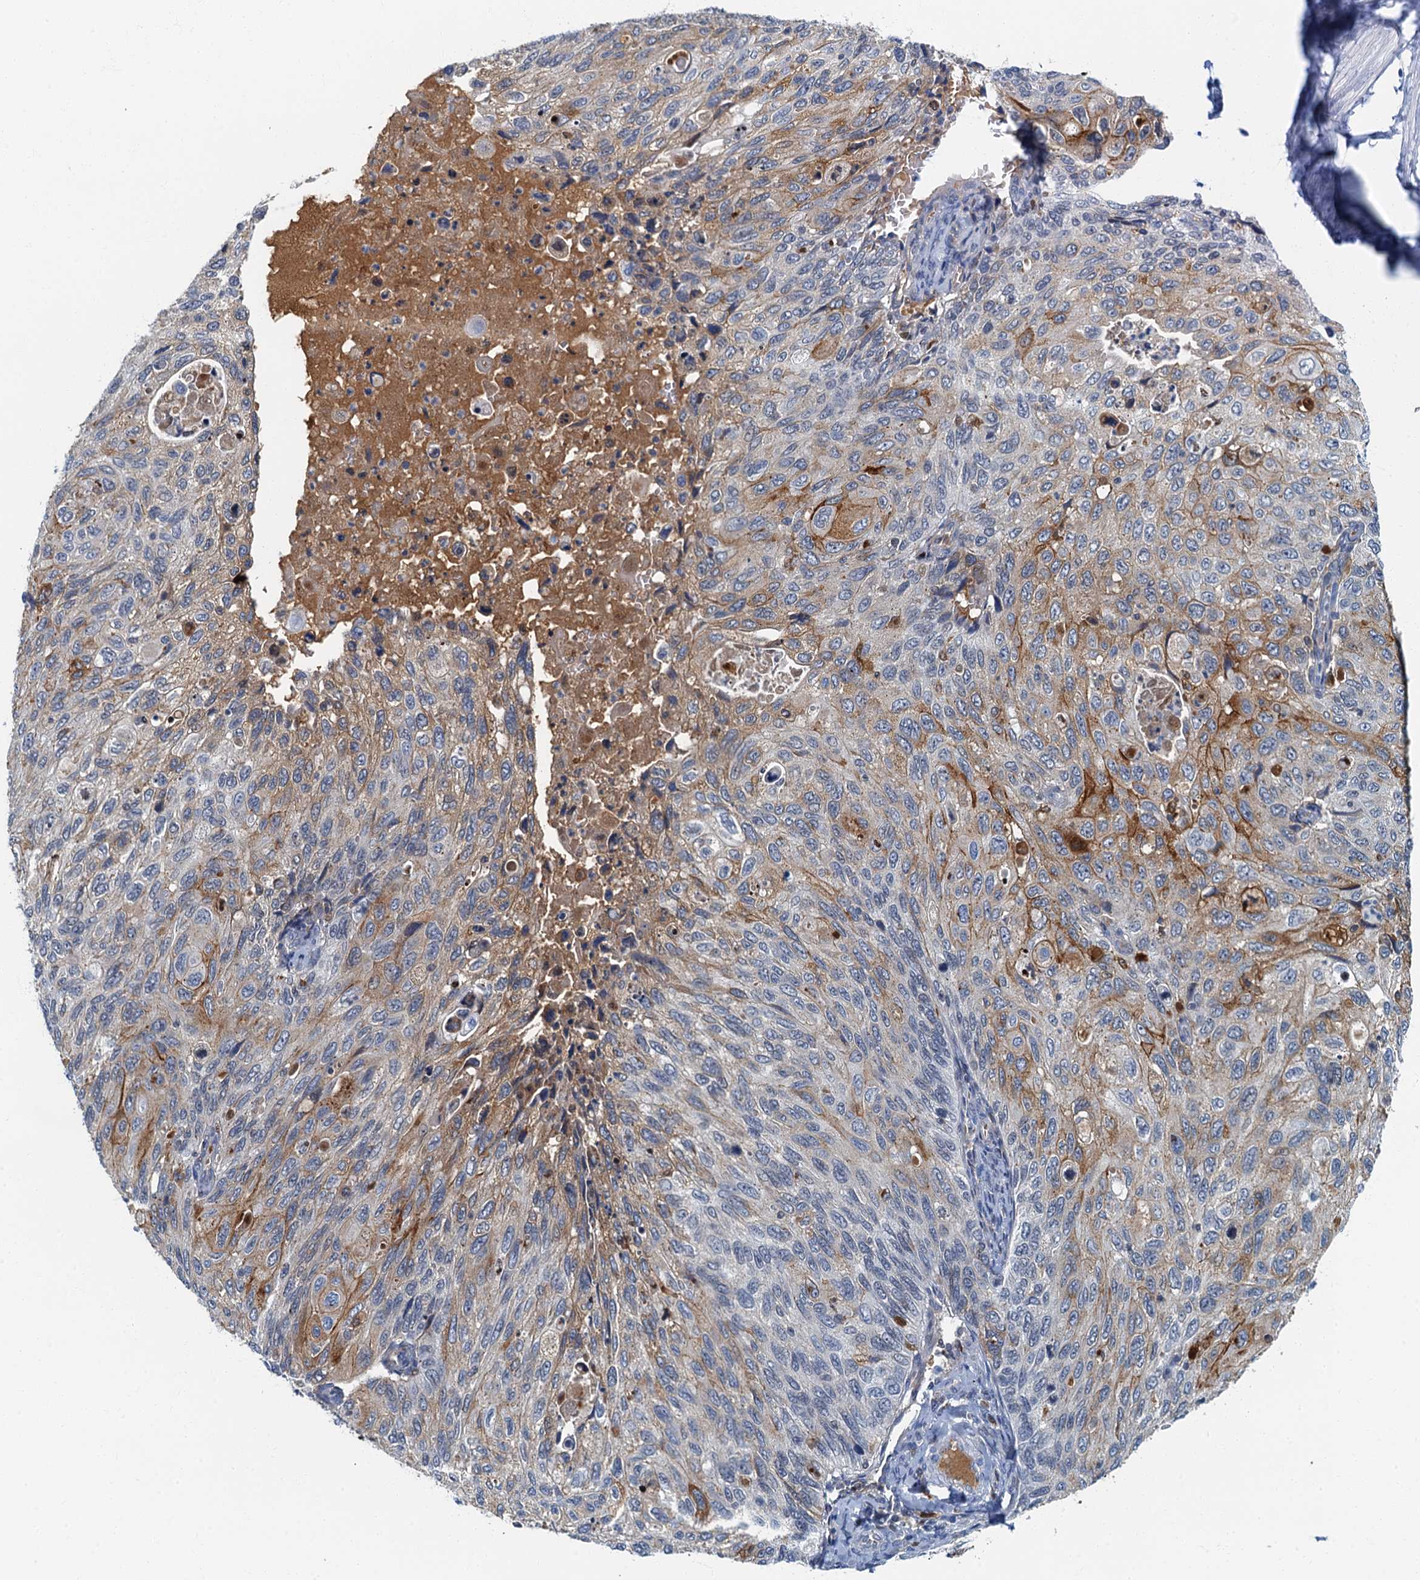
{"staining": {"intensity": "moderate", "quantity": "<25%", "location": "cytoplasmic/membranous"}, "tissue": "cervical cancer", "cell_type": "Tumor cells", "image_type": "cancer", "snomed": [{"axis": "morphology", "description": "Squamous cell carcinoma, NOS"}, {"axis": "topography", "description": "Cervix"}], "caption": "Cervical squamous cell carcinoma was stained to show a protein in brown. There is low levels of moderate cytoplasmic/membranous positivity in about <25% of tumor cells. (DAB IHC with brightfield microscopy, high magnification).", "gene": "LYPD3", "patient": {"sex": "female", "age": 70}}